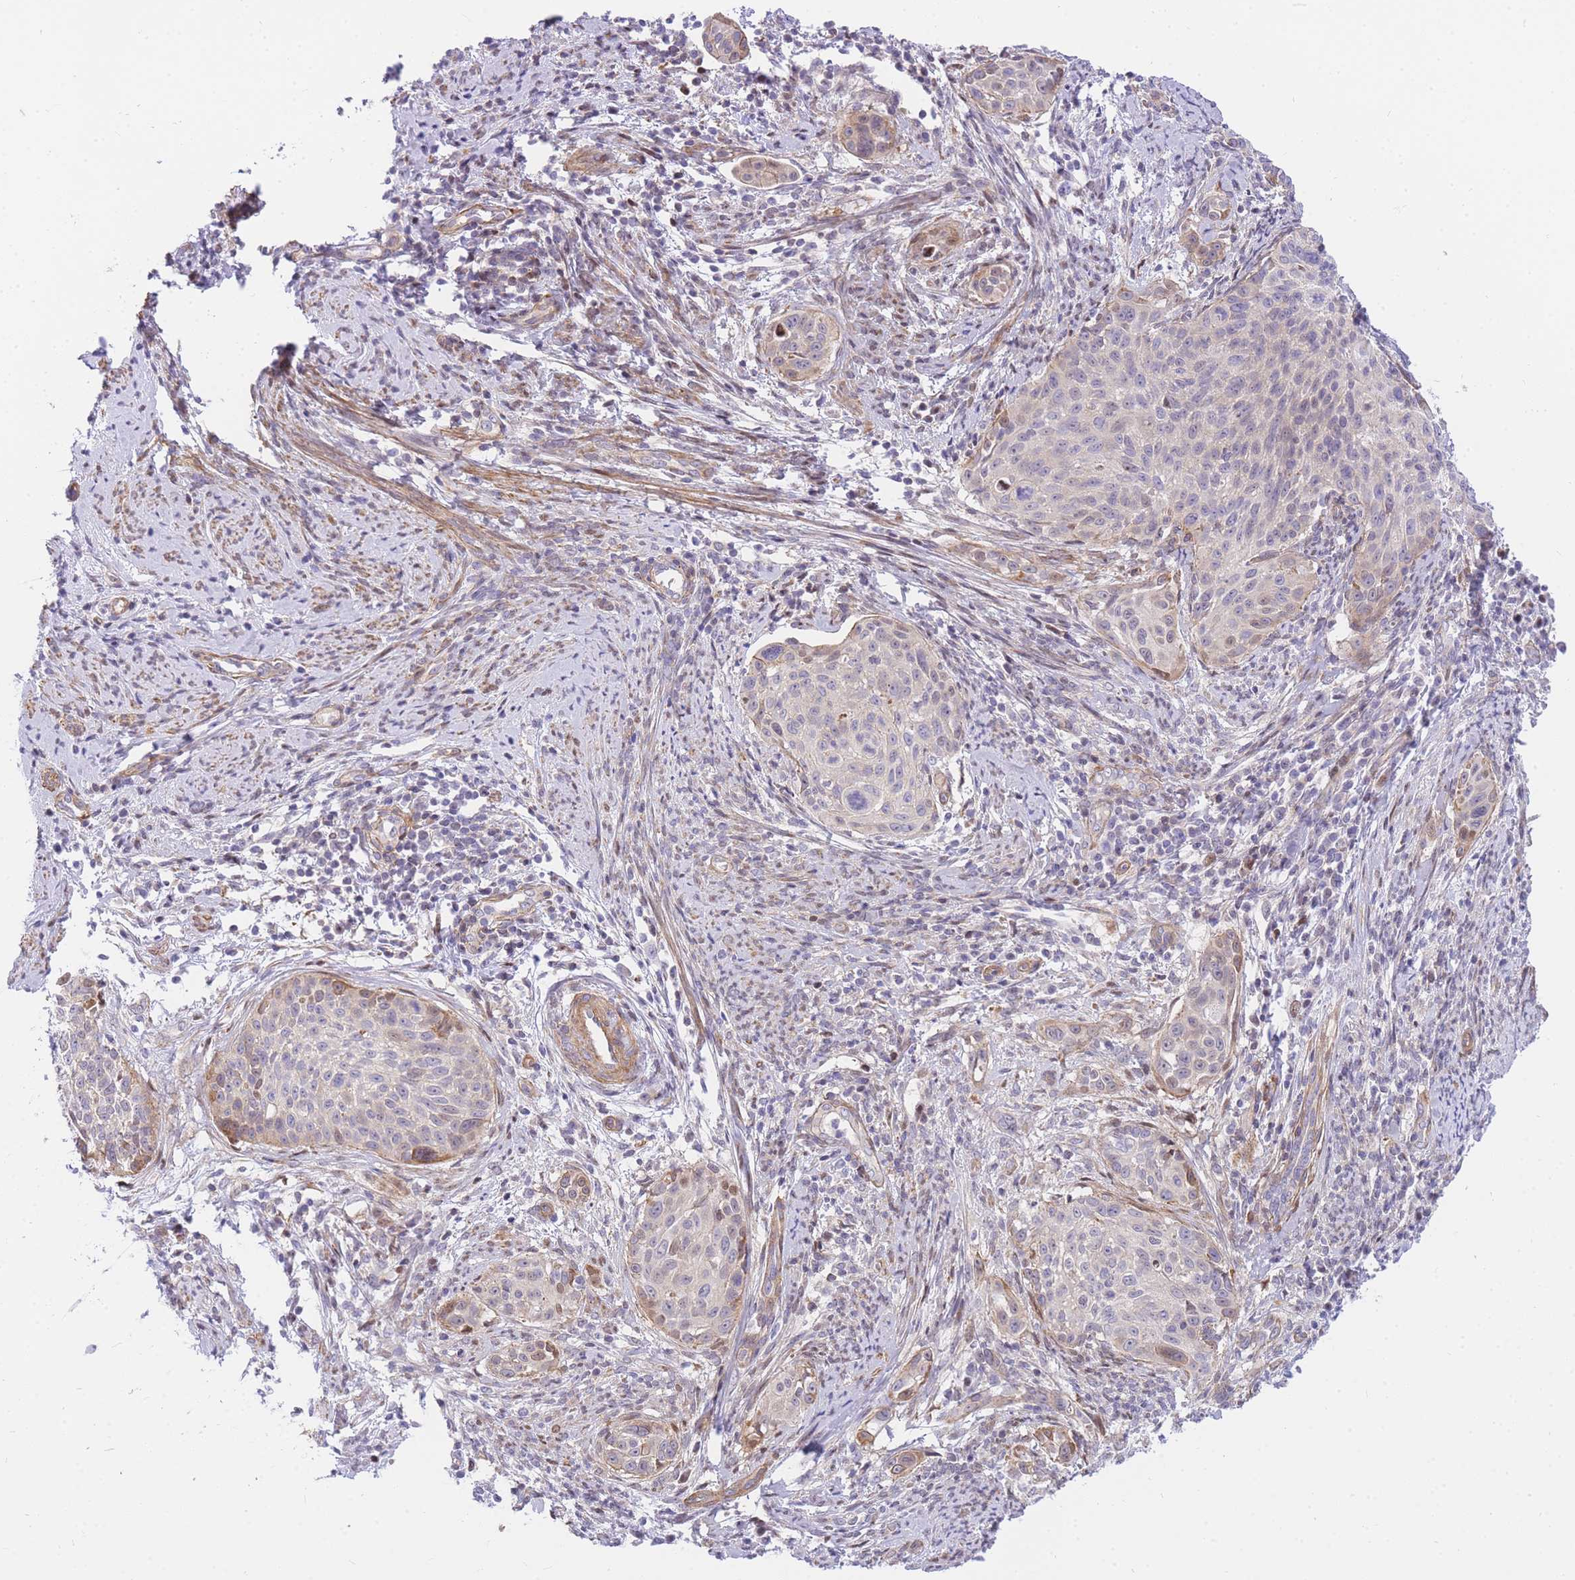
{"staining": {"intensity": "moderate", "quantity": "<25%", "location": "cytoplasmic/membranous"}, "tissue": "cervical cancer", "cell_type": "Tumor cells", "image_type": "cancer", "snomed": [{"axis": "morphology", "description": "Squamous cell carcinoma, NOS"}, {"axis": "topography", "description": "Cervix"}], "caption": "This histopathology image demonstrates immunohistochemistry staining of human cervical cancer, with low moderate cytoplasmic/membranous staining in approximately <25% of tumor cells.", "gene": "S100PBP", "patient": {"sex": "female", "age": 70}}